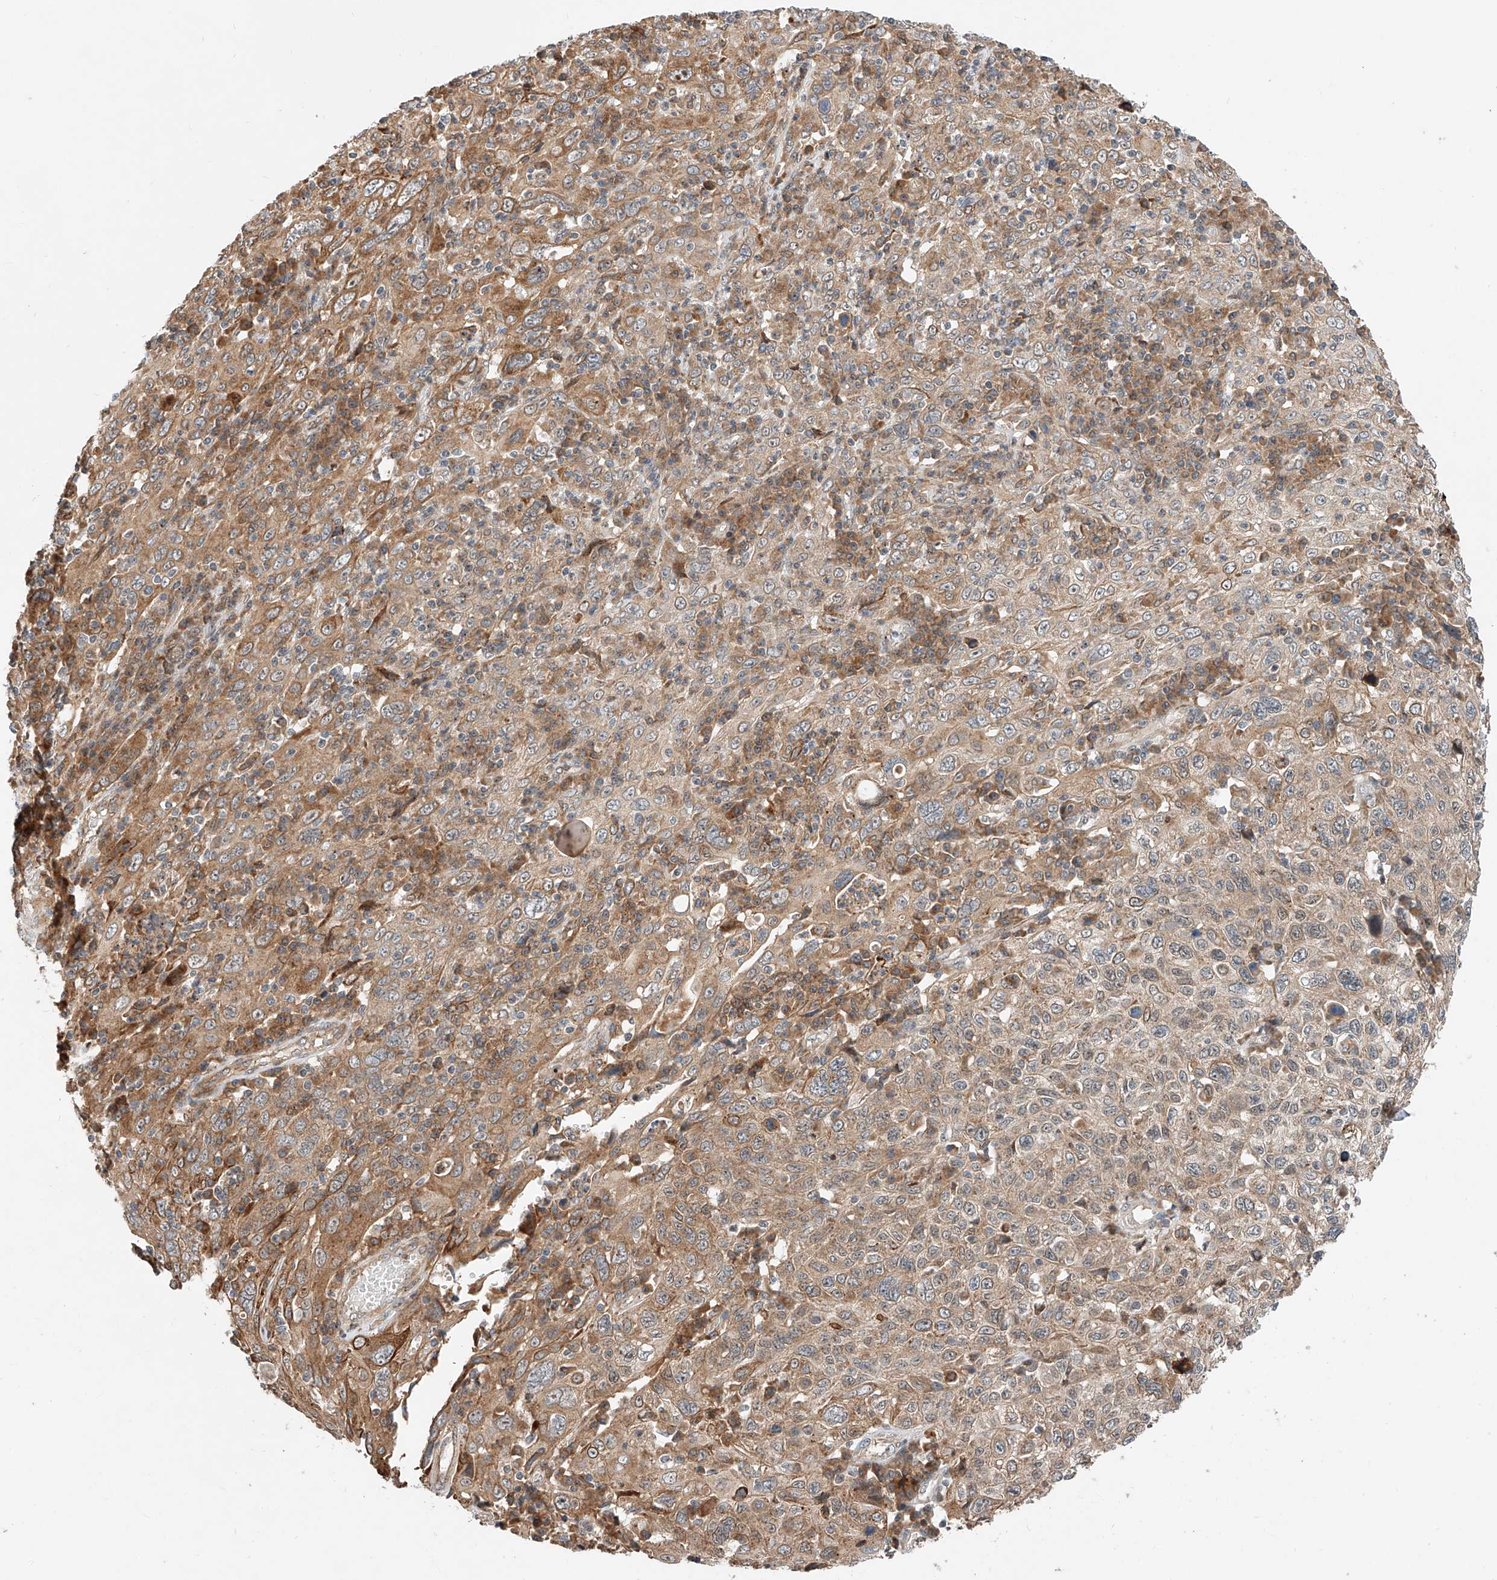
{"staining": {"intensity": "moderate", "quantity": ">75%", "location": "cytoplasmic/membranous"}, "tissue": "cervical cancer", "cell_type": "Tumor cells", "image_type": "cancer", "snomed": [{"axis": "morphology", "description": "Squamous cell carcinoma, NOS"}, {"axis": "topography", "description": "Cervix"}], "caption": "Tumor cells exhibit moderate cytoplasmic/membranous staining in about >75% of cells in squamous cell carcinoma (cervical).", "gene": "CPAMD8", "patient": {"sex": "female", "age": 46}}